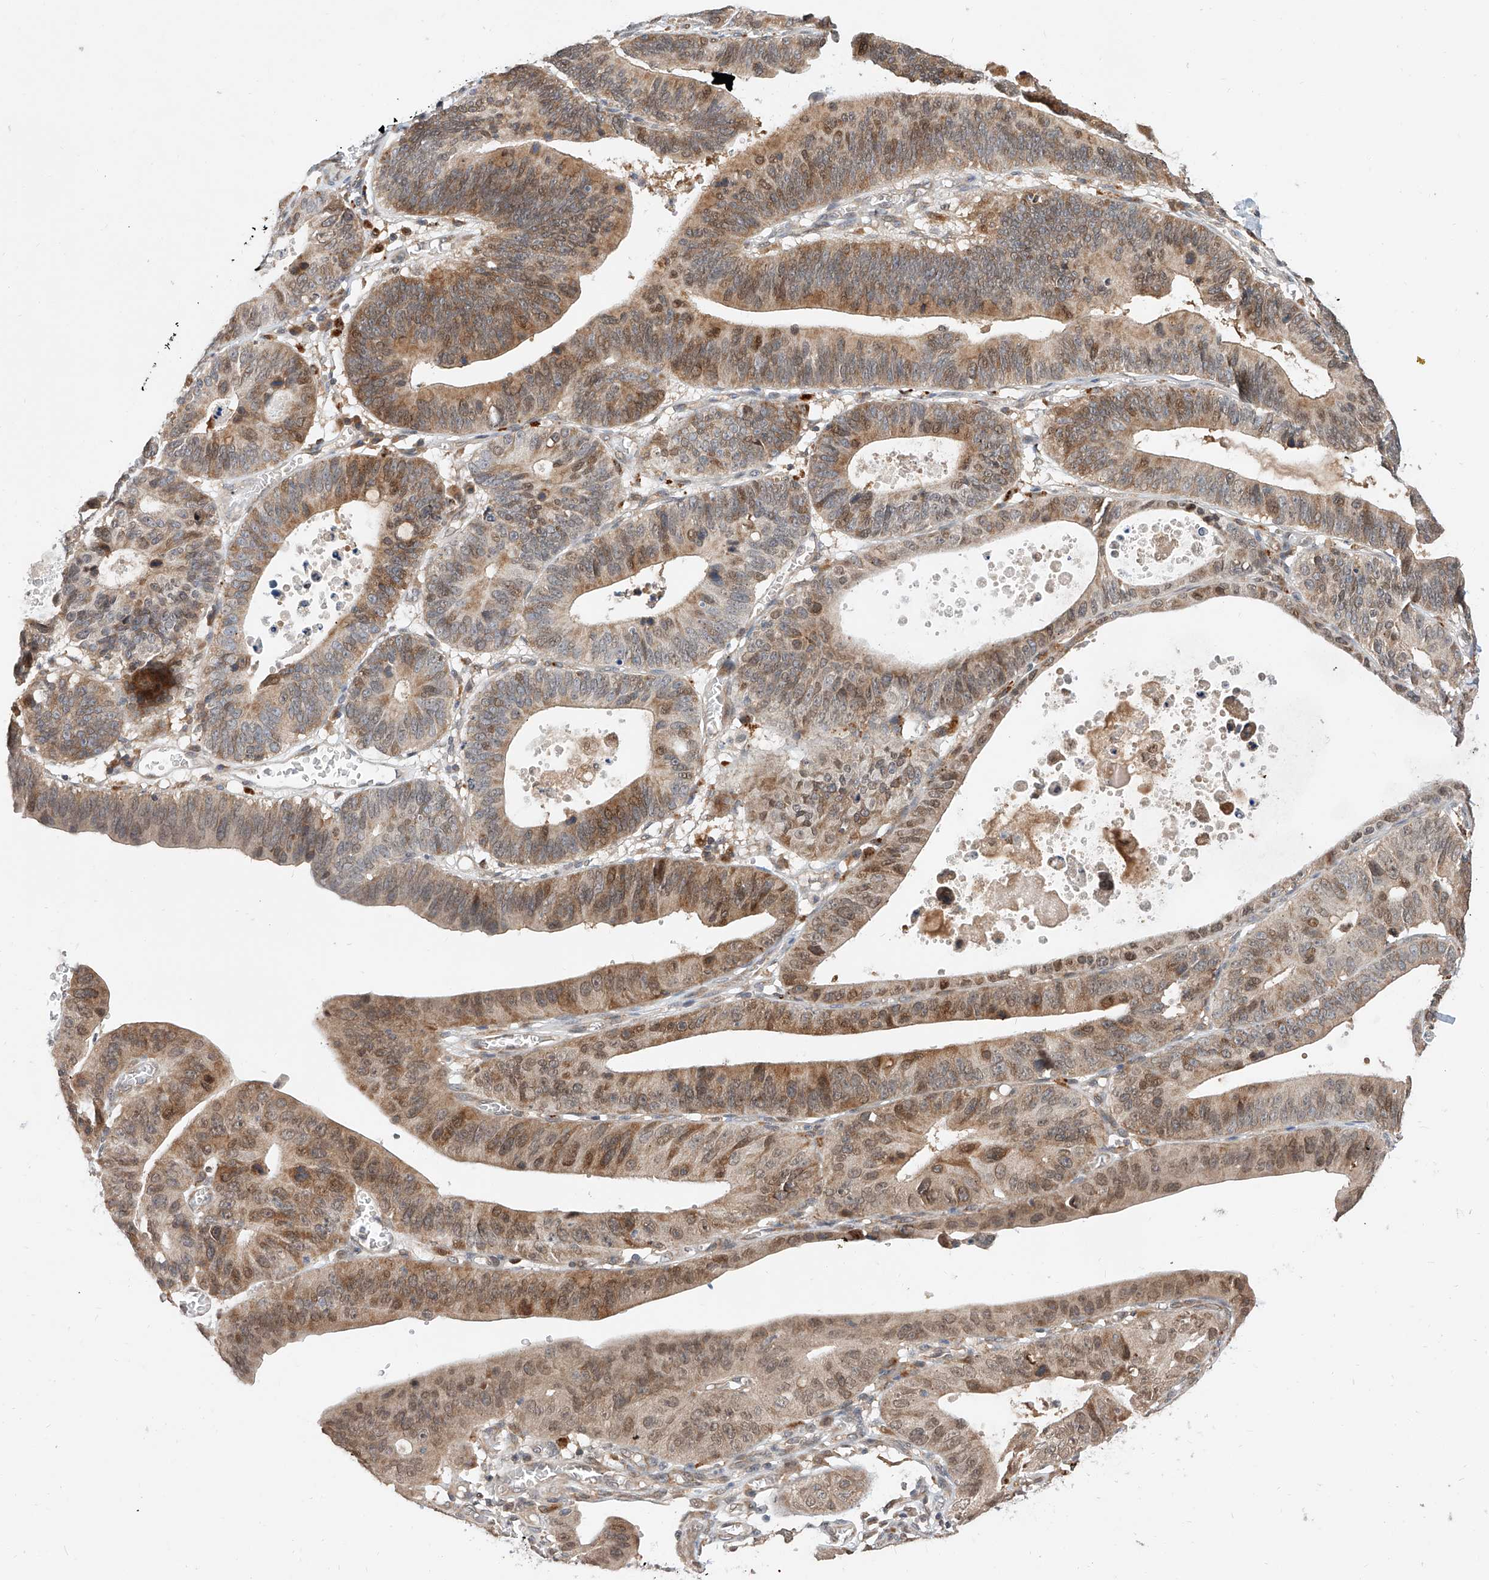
{"staining": {"intensity": "moderate", "quantity": ">75%", "location": "cytoplasmic/membranous,nuclear"}, "tissue": "stomach cancer", "cell_type": "Tumor cells", "image_type": "cancer", "snomed": [{"axis": "morphology", "description": "Adenocarcinoma, NOS"}, {"axis": "topography", "description": "Stomach"}], "caption": "Moderate cytoplasmic/membranous and nuclear expression is identified in approximately >75% of tumor cells in stomach cancer. Using DAB (brown) and hematoxylin (blue) stains, captured at high magnification using brightfield microscopy.", "gene": "DIRAS3", "patient": {"sex": "male", "age": 59}}